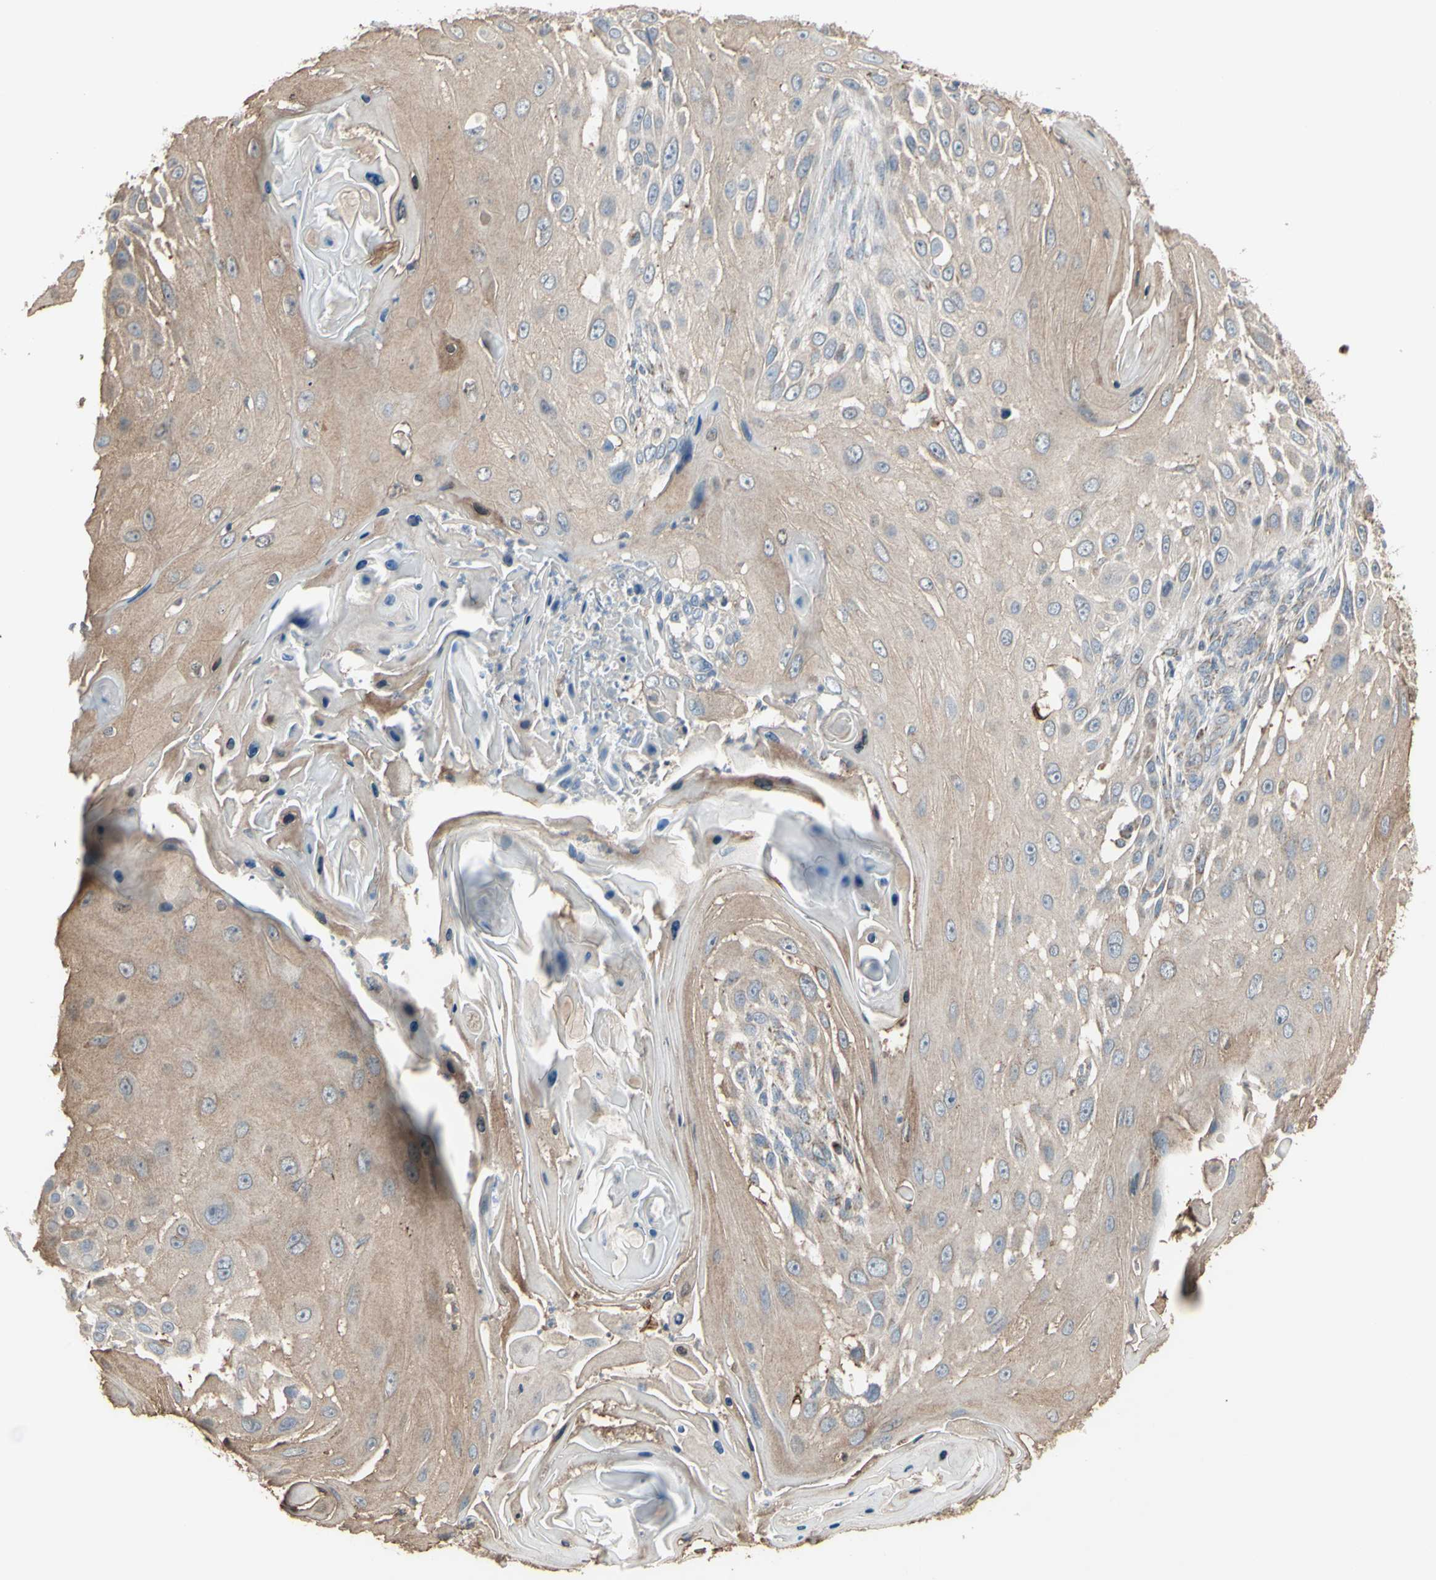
{"staining": {"intensity": "weak", "quantity": ">75%", "location": "cytoplasmic/membranous"}, "tissue": "skin cancer", "cell_type": "Tumor cells", "image_type": "cancer", "snomed": [{"axis": "morphology", "description": "Squamous cell carcinoma, NOS"}, {"axis": "topography", "description": "Skin"}], "caption": "Immunohistochemical staining of human squamous cell carcinoma (skin) exhibits low levels of weak cytoplasmic/membranous protein positivity in about >75% of tumor cells. (IHC, brightfield microscopy, high magnification).", "gene": "FAM171B", "patient": {"sex": "female", "age": 44}}